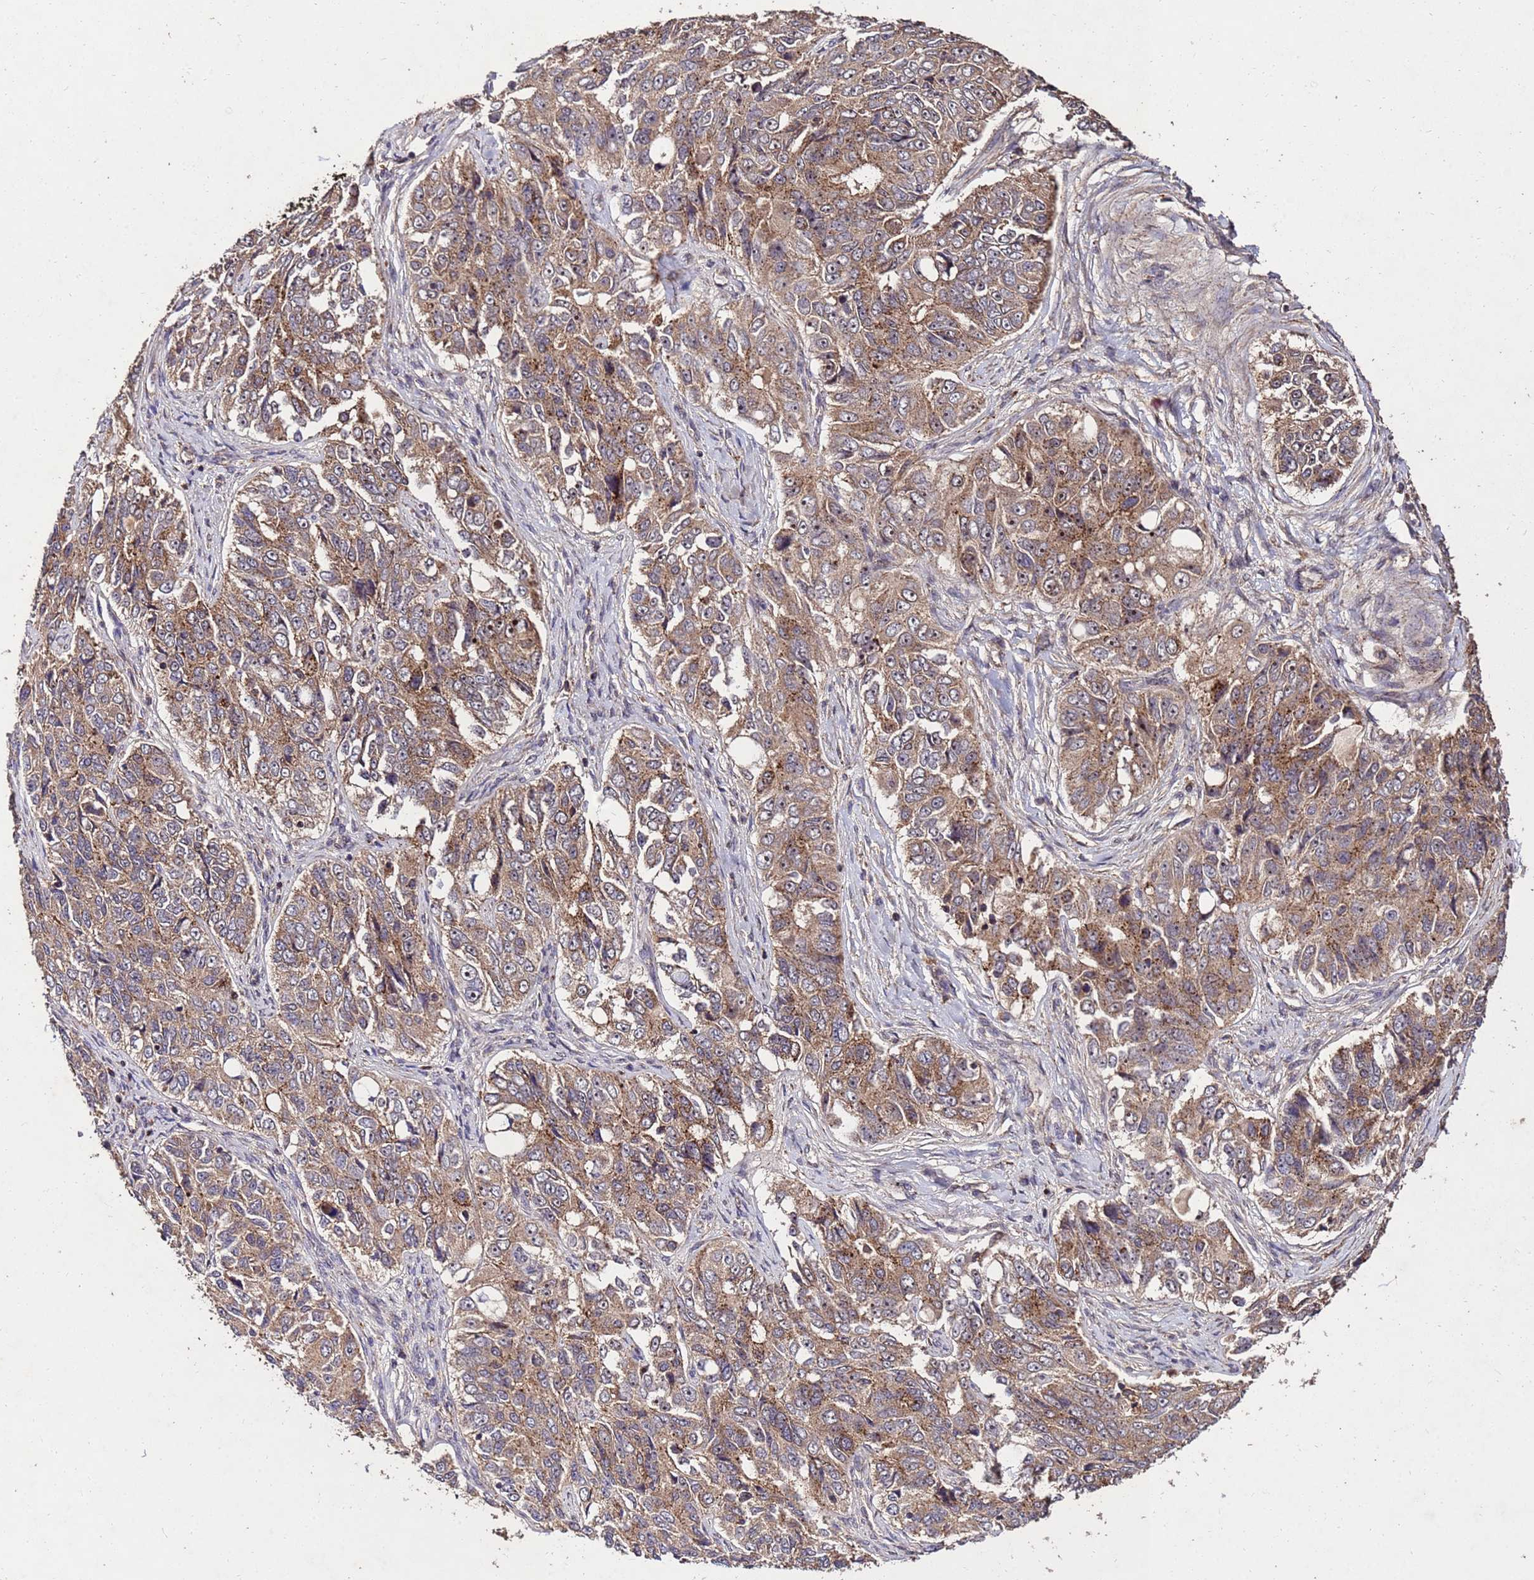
{"staining": {"intensity": "moderate", "quantity": ">75%", "location": "cytoplasmic/membranous"}, "tissue": "ovarian cancer", "cell_type": "Tumor cells", "image_type": "cancer", "snomed": [{"axis": "morphology", "description": "Carcinoma, endometroid"}, {"axis": "topography", "description": "Ovary"}], "caption": "This micrograph demonstrates ovarian endometroid carcinoma stained with immunohistochemistry to label a protein in brown. The cytoplasmic/membranous of tumor cells show moderate positivity for the protein. Nuclei are counter-stained blue.", "gene": "TOR4A", "patient": {"sex": "female", "age": 51}}